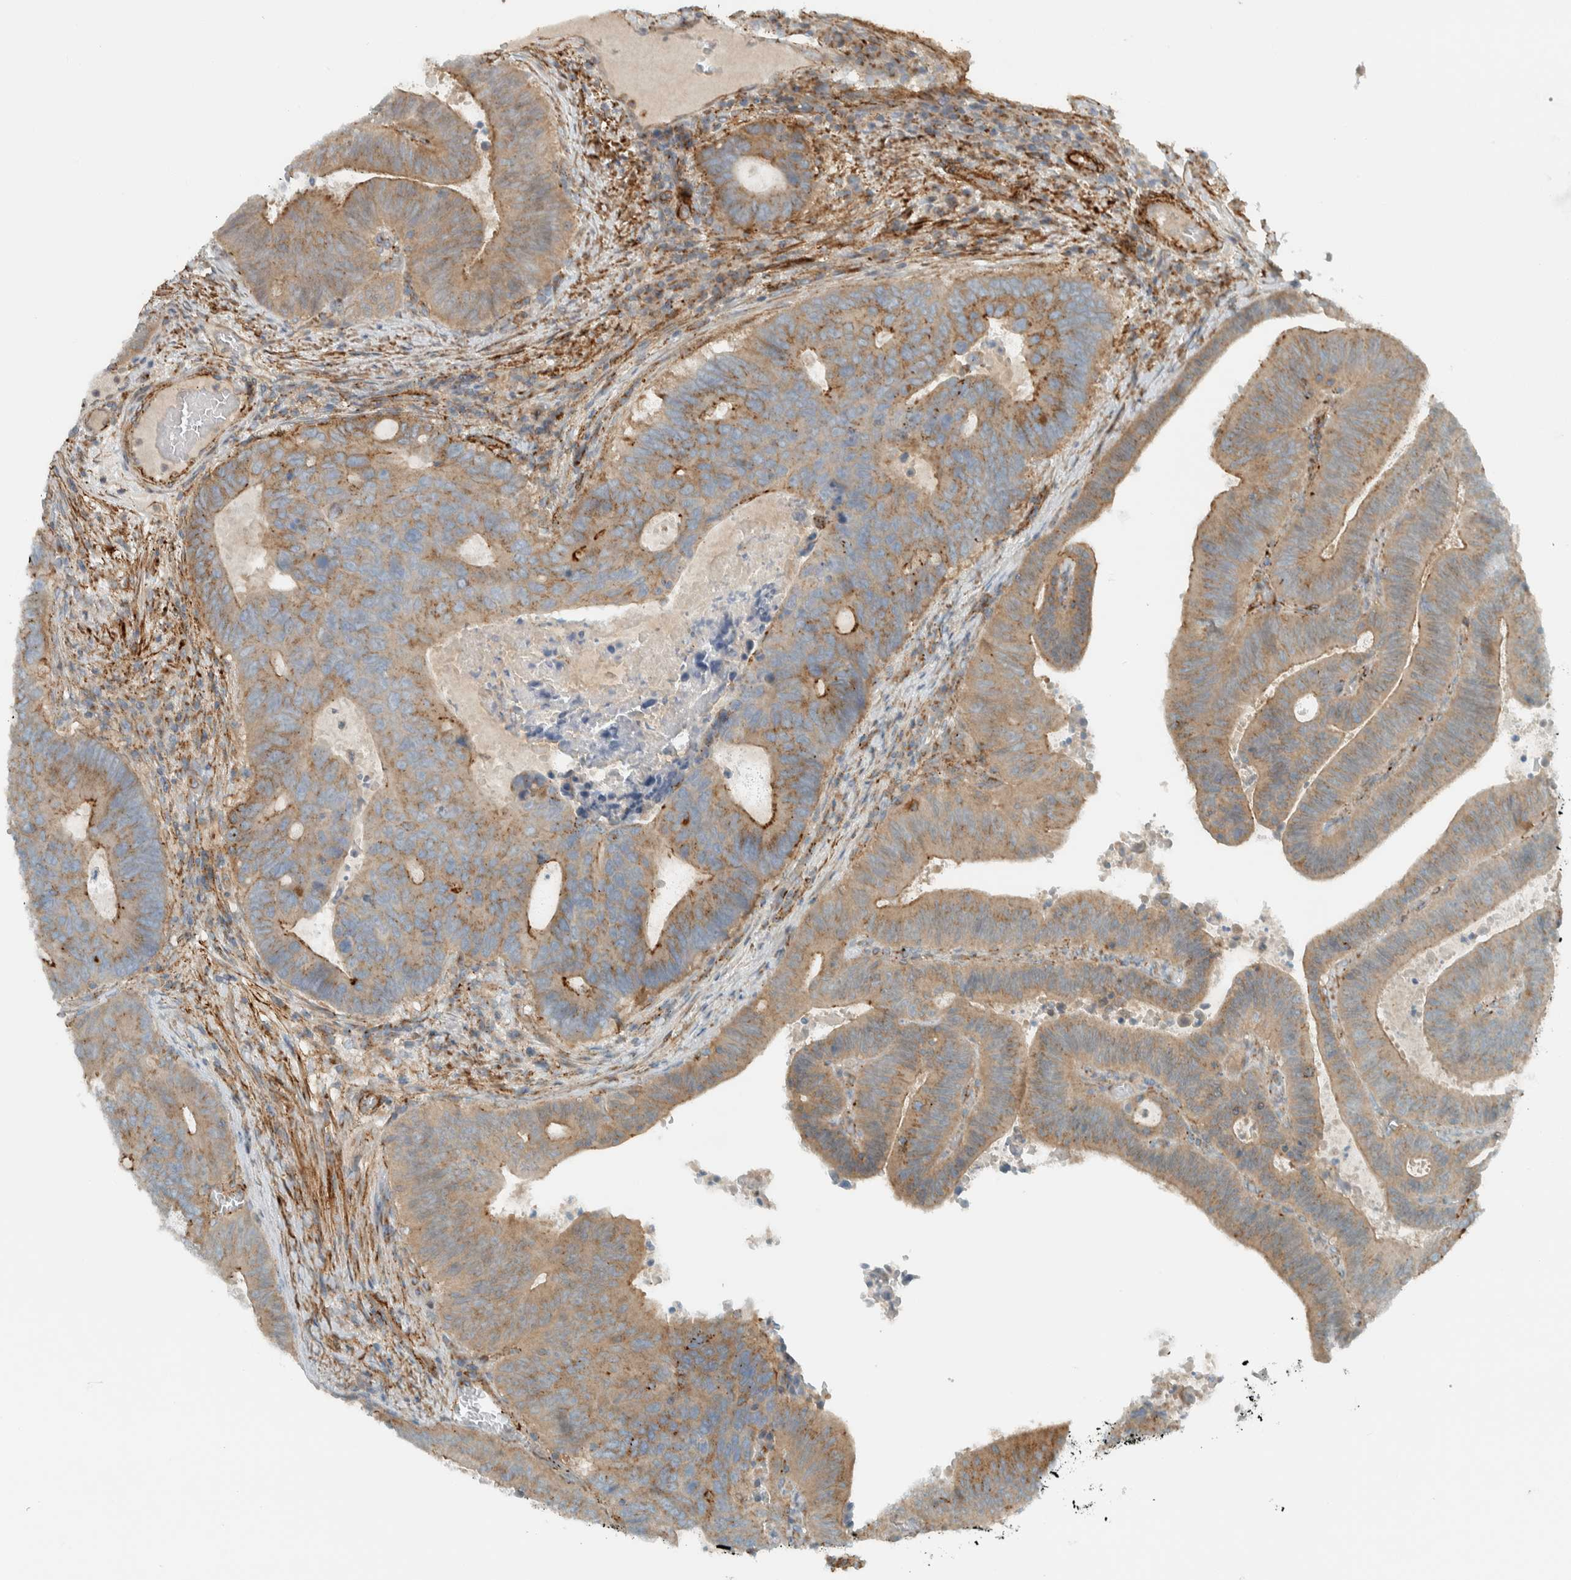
{"staining": {"intensity": "weak", "quantity": ">75%", "location": "cytoplasmic/membranous"}, "tissue": "colorectal cancer", "cell_type": "Tumor cells", "image_type": "cancer", "snomed": [{"axis": "morphology", "description": "Adenocarcinoma, NOS"}, {"axis": "topography", "description": "Colon"}], "caption": "IHC histopathology image of neoplastic tissue: colorectal cancer (adenocarcinoma) stained using IHC exhibits low levels of weak protein expression localized specifically in the cytoplasmic/membranous of tumor cells, appearing as a cytoplasmic/membranous brown color.", "gene": "EXOC7", "patient": {"sex": "male", "age": 87}}